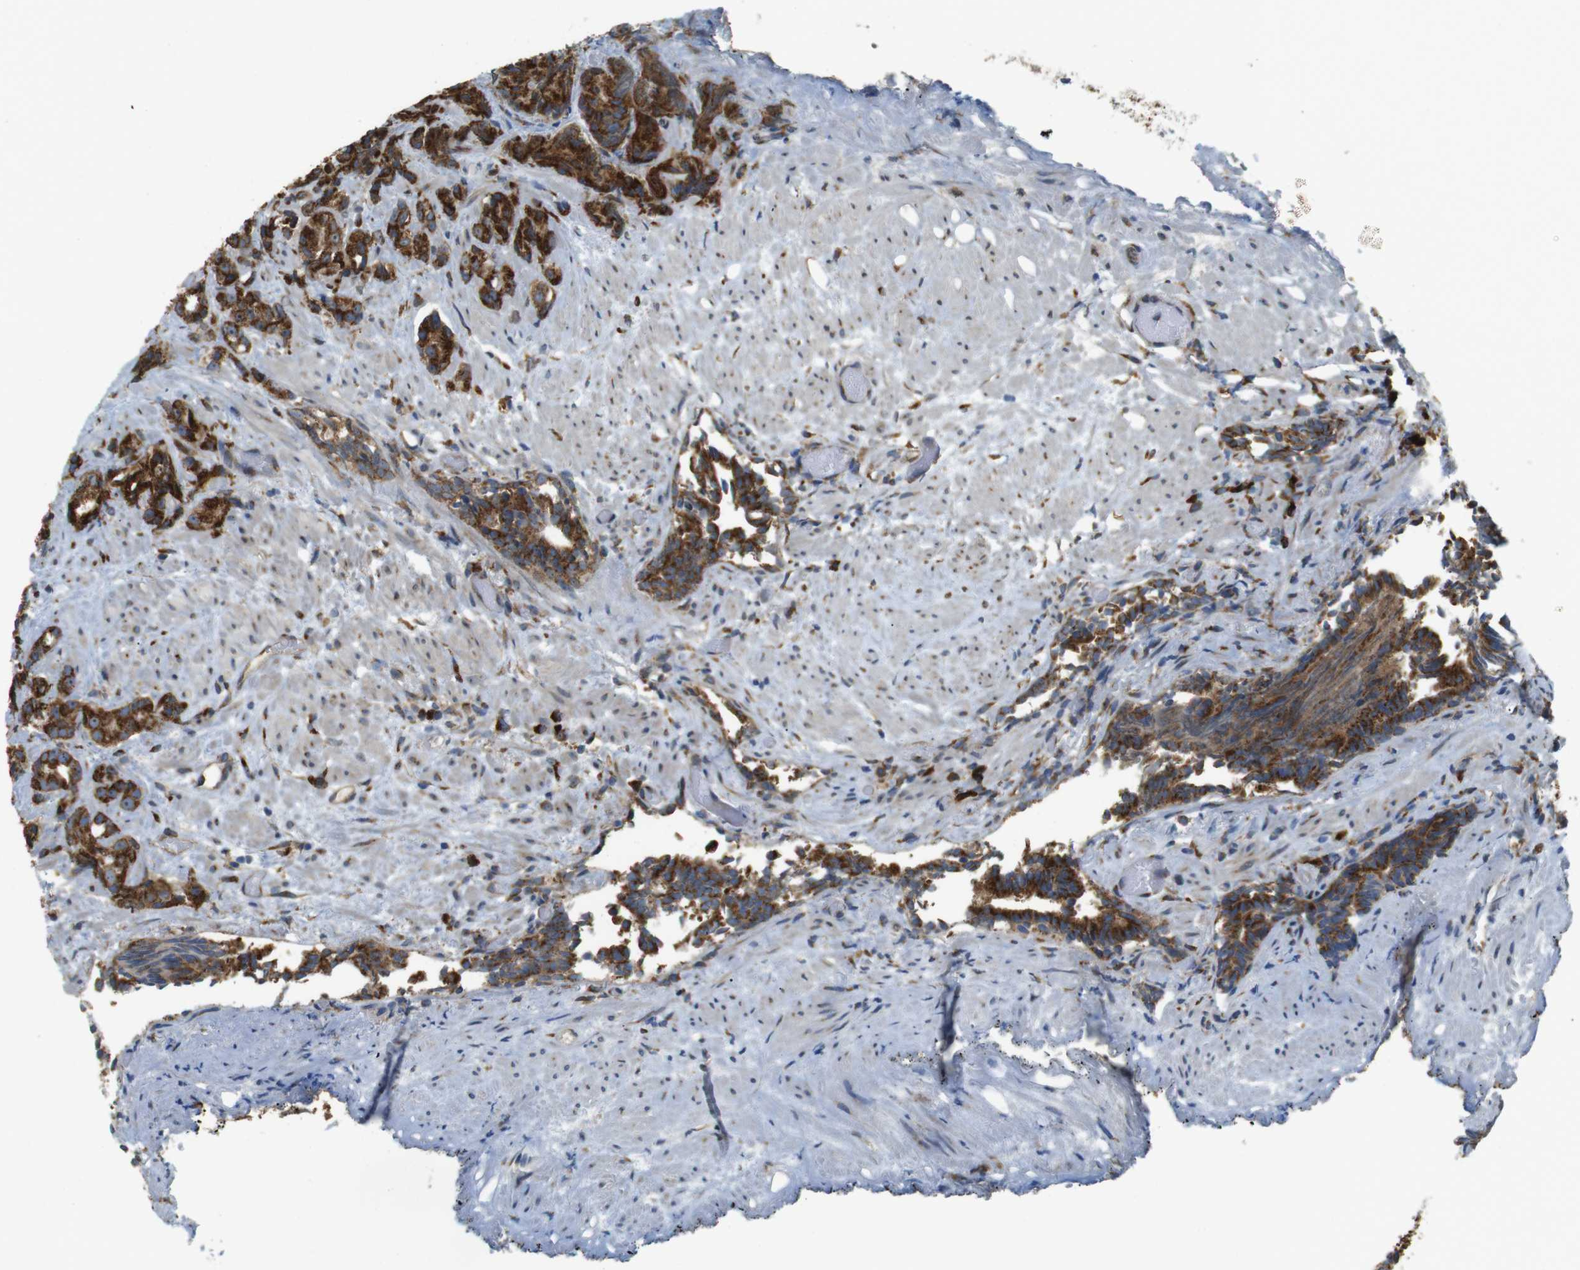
{"staining": {"intensity": "strong", "quantity": ">75%", "location": "cytoplasmic/membranous"}, "tissue": "prostate cancer", "cell_type": "Tumor cells", "image_type": "cancer", "snomed": [{"axis": "morphology", "description": "Adenocarcinoma, Low grade"}, {"axis": "topography", "description": "Prostate"}], "caption": "High-magnification brightfield microscopy of low-grade adenocarcinoma (prostate) stained with DAB (brown) and counterstained with hematoxylin (blue). tumor cells exhibit strong cytoplasmic/membranous positivity is identified in about>75% of cells.", "gene": "TMEM143", "patient": {"sex": "male", "age": 89}}